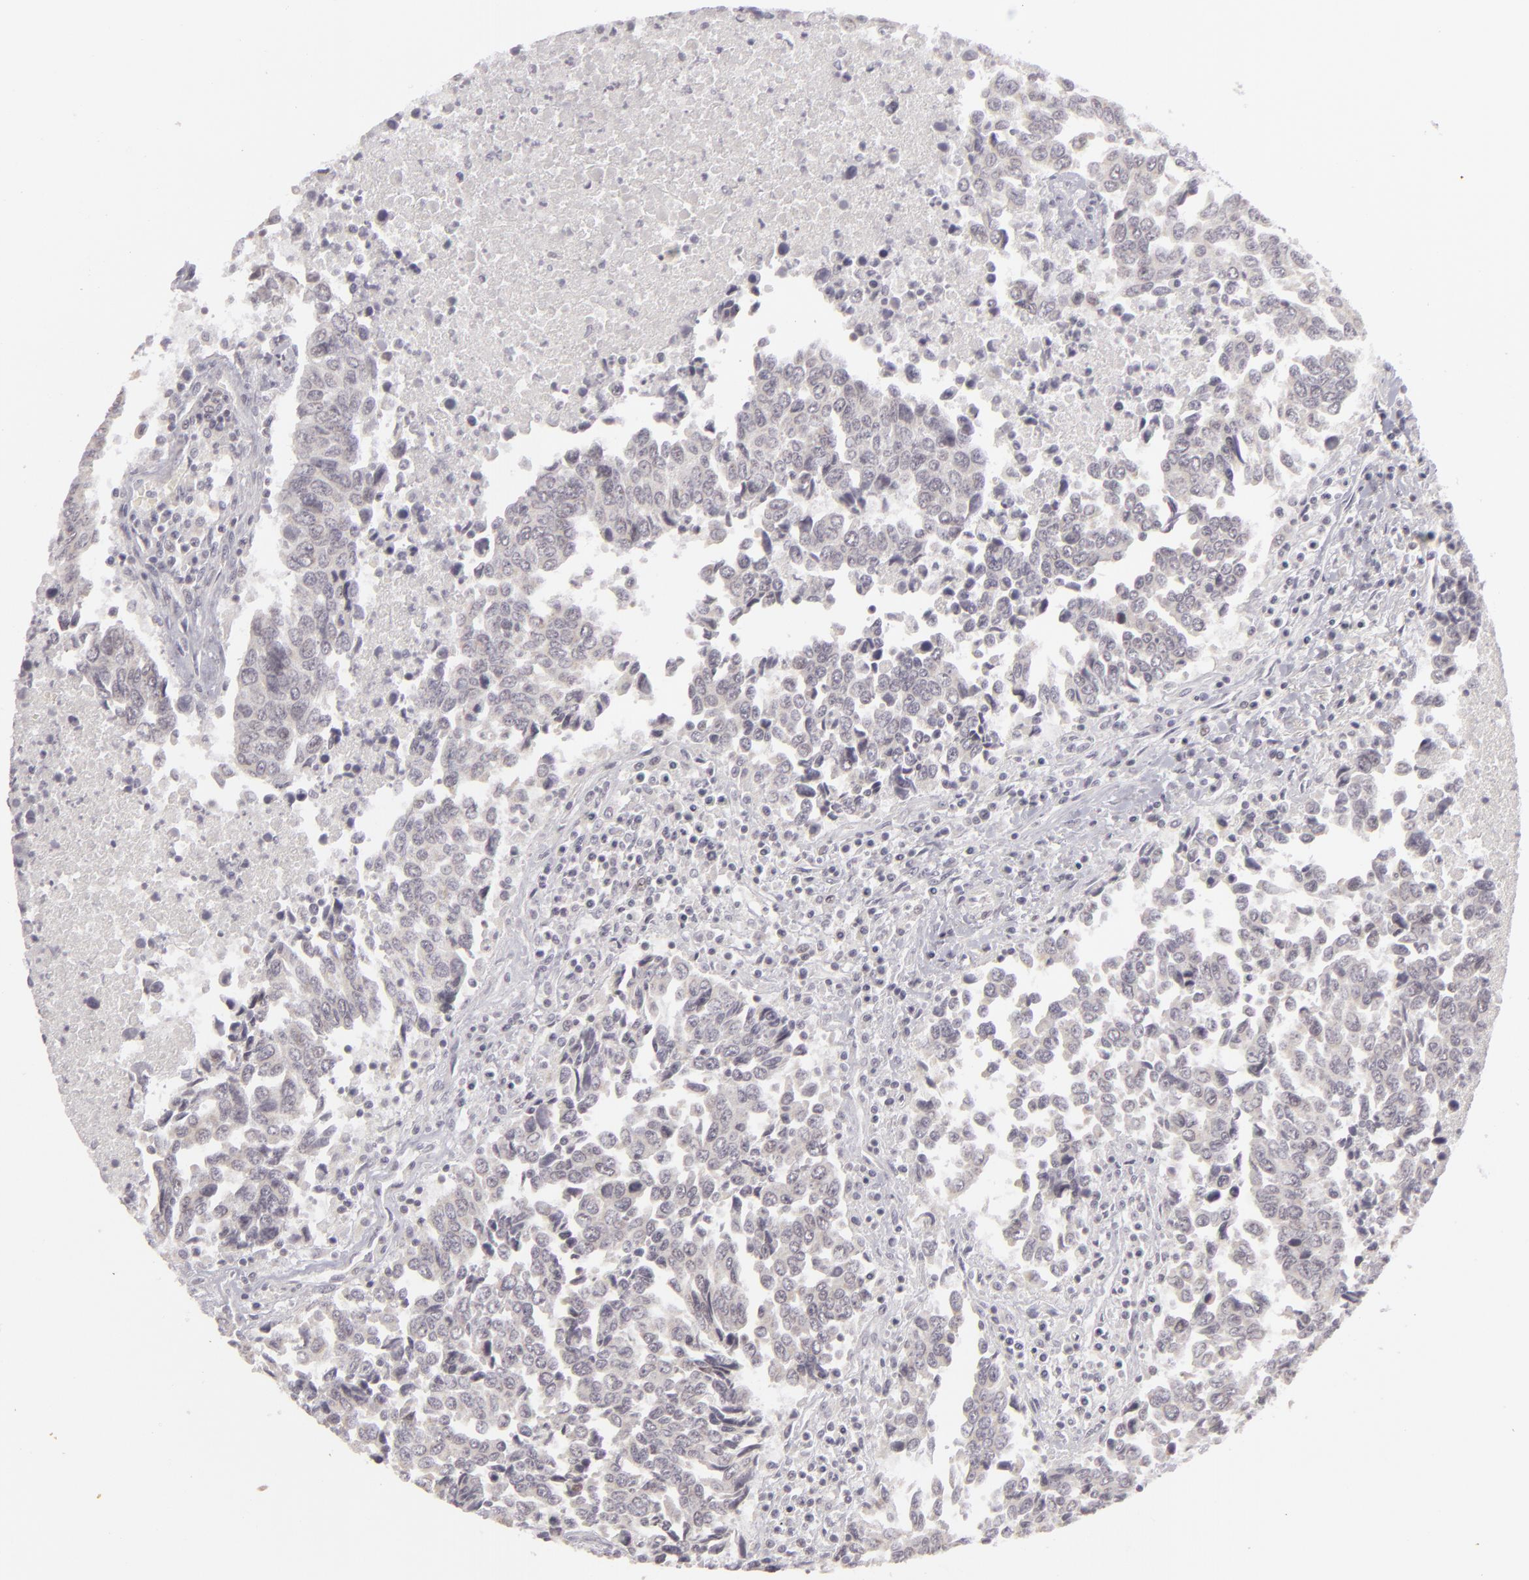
{"staining": {"intensity": "negative", "quantity": "none", "location": "none"}, "tissue": "urothelial cancer", "cell_type": "Tumor cells", "image_type": "cancer", "snomed": [{"axis": "morphology", "description": "Urothelial carcinoma, High grade"}, {"axis": "topography", "description": "Urinary bladder"}], "caption": "Urothelial carcinoma (high-grade) stained for a protein using IHC exhibits no positivity tumor cells.", "gene": "SIX1", "patient": {"sex": "male", "age": 86}}